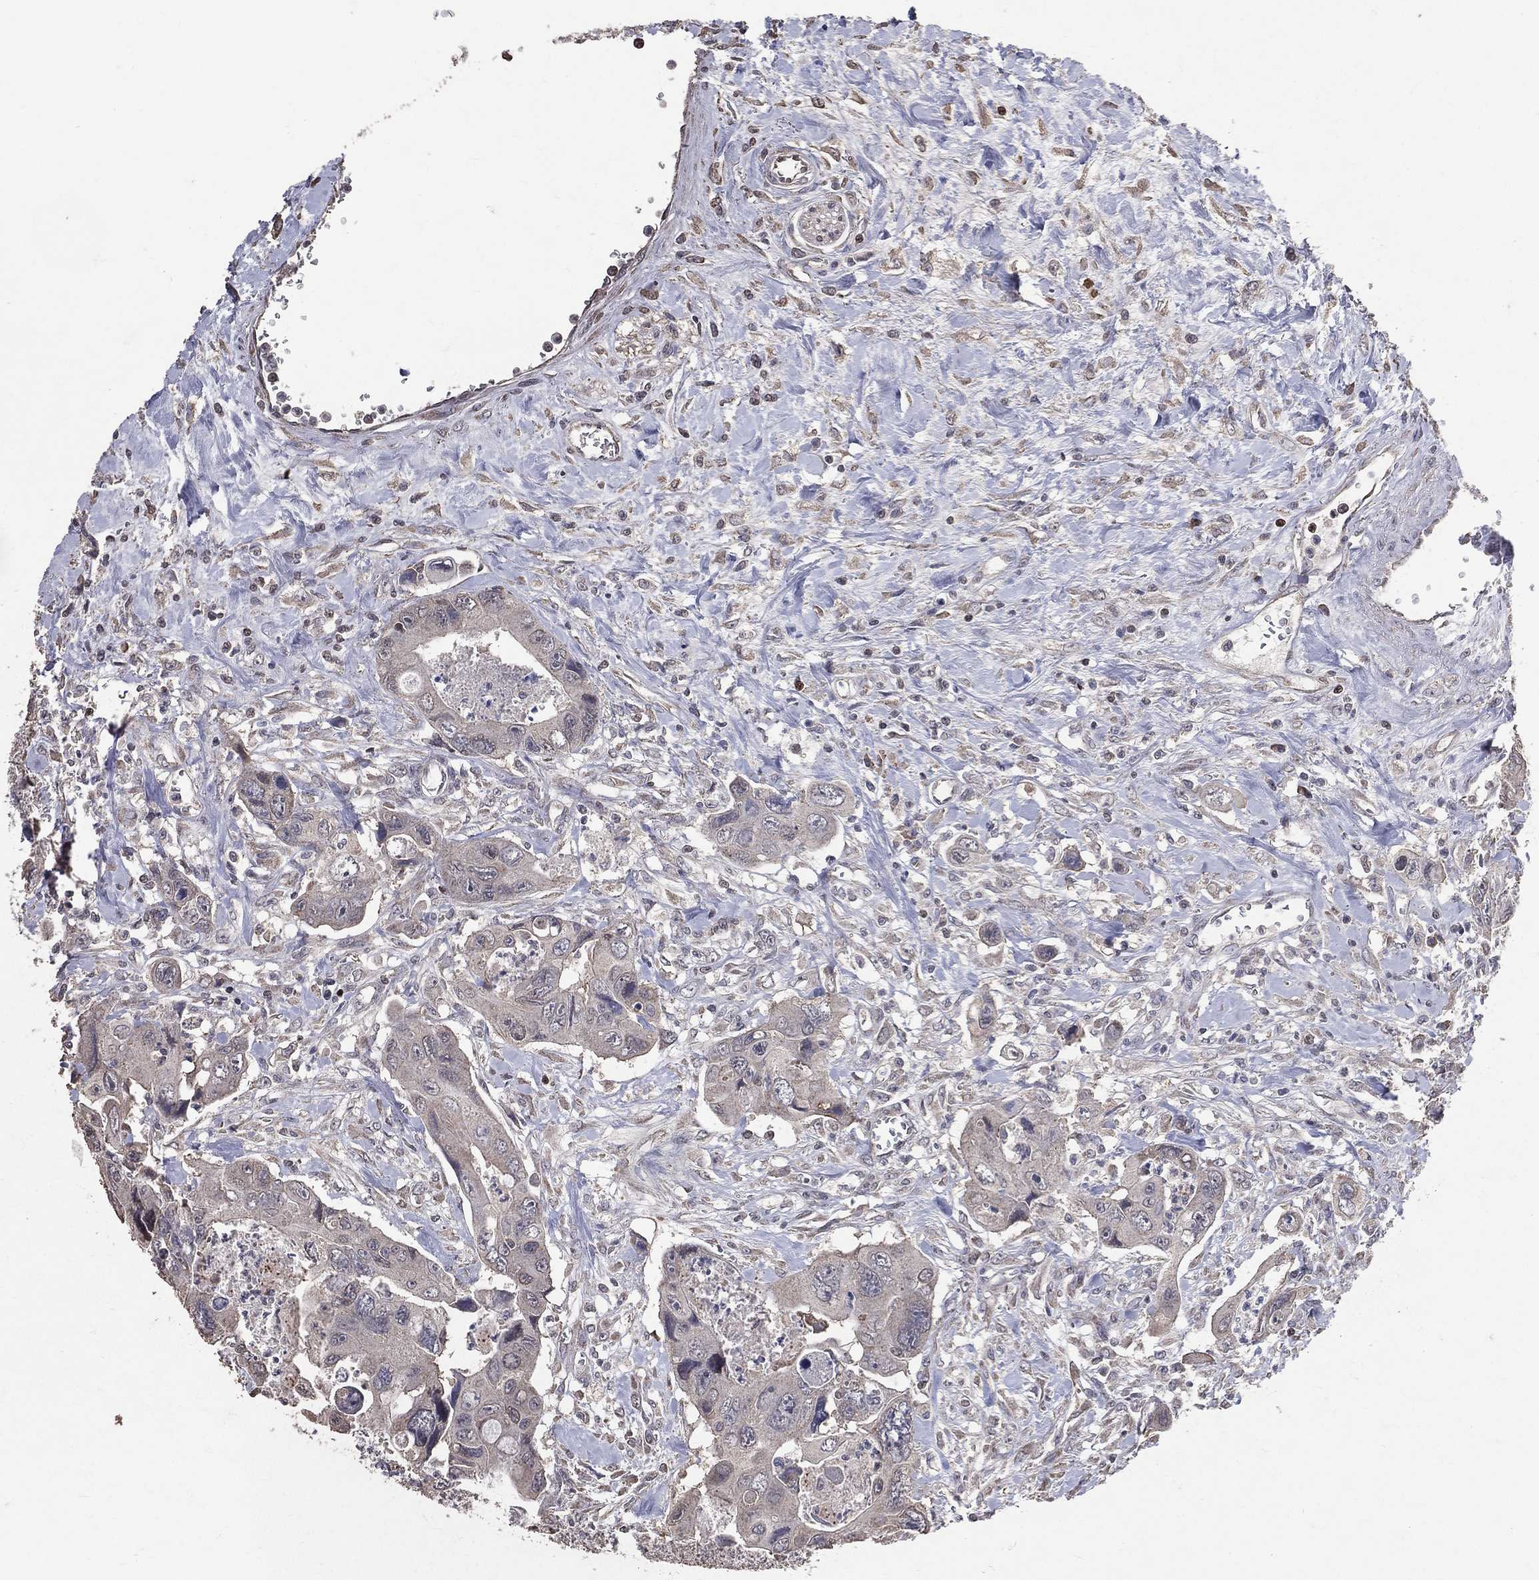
{"staining": {"intensity": "negative", "quantity": "none", "location": "none"}, "tissue": "colorectal cancer", "cell_type": "Tumor cells", "image_type": "cancer", "snomed": [{"axis": "morphology", "description": "Adenocarcinoma, NOS"}, {"axis": "topography", "description": "Rectum"}], "caption": "High power microscopy histopathology image of an IHC image of colorectal cancer, revealing no significant staining in tumor cells.", "gene": "LY6K", "patient": {"sex": "male", "age": 62}}